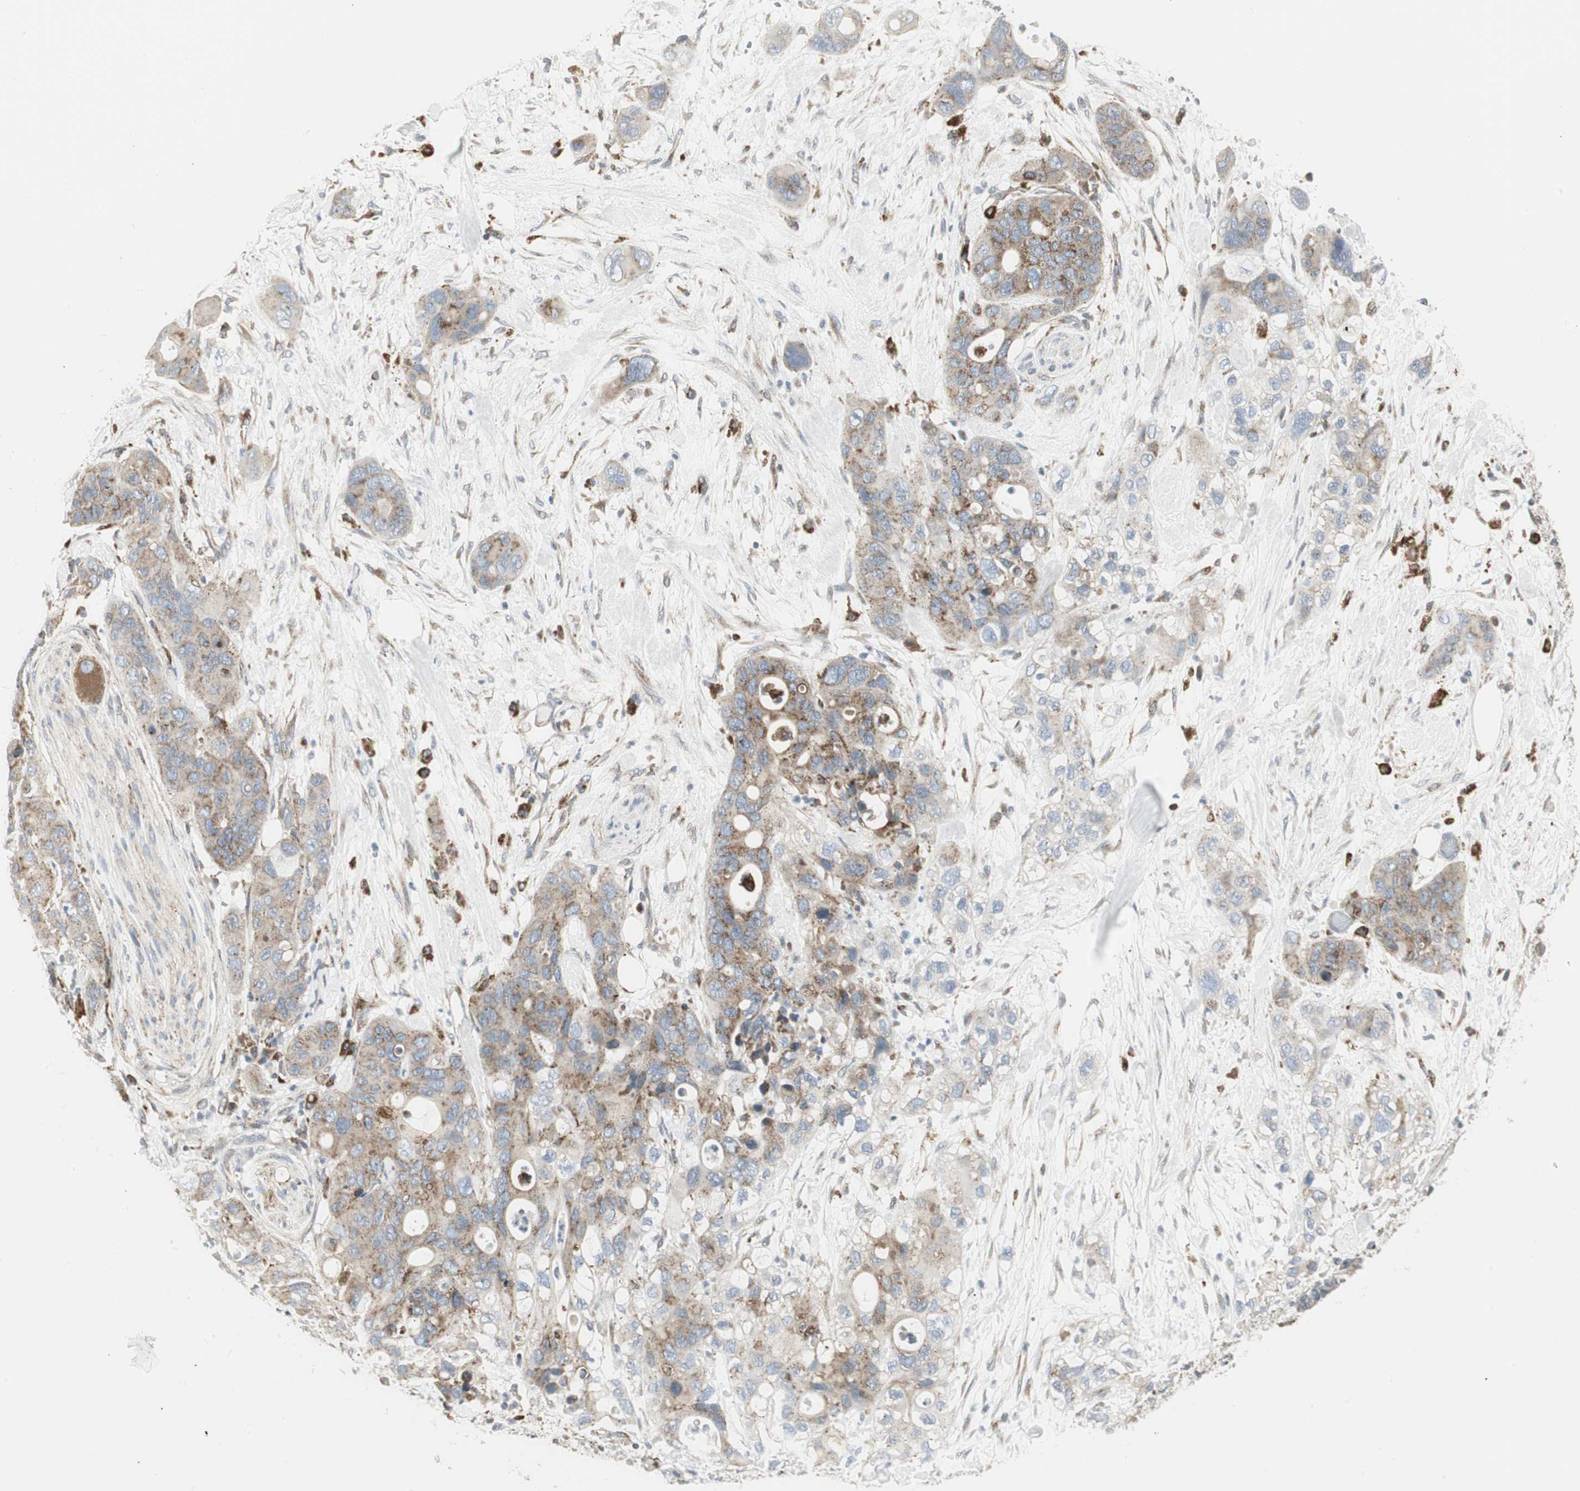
{"staining": {"intensity": "moderate", "quantity": "25%-75%", "location": "cytoplasmic/membranous"}, "tissue": "pancreatic cancer", "cell_type": "Tumor cells", "image_type": "cancer", "snomed": [{"axis": "morphology", "description": "Adenocarcinoma, NOS"}, {"axis": "topography", "description": "Pancreas"}], "caption": "Human pancreatic cancer (adenocarcinoma) stained with a protein marker demonstrates moderate staining in tumor cells.", "gene": "ATP6V1B2", "patient": {"sex": "female", "age": 71}}